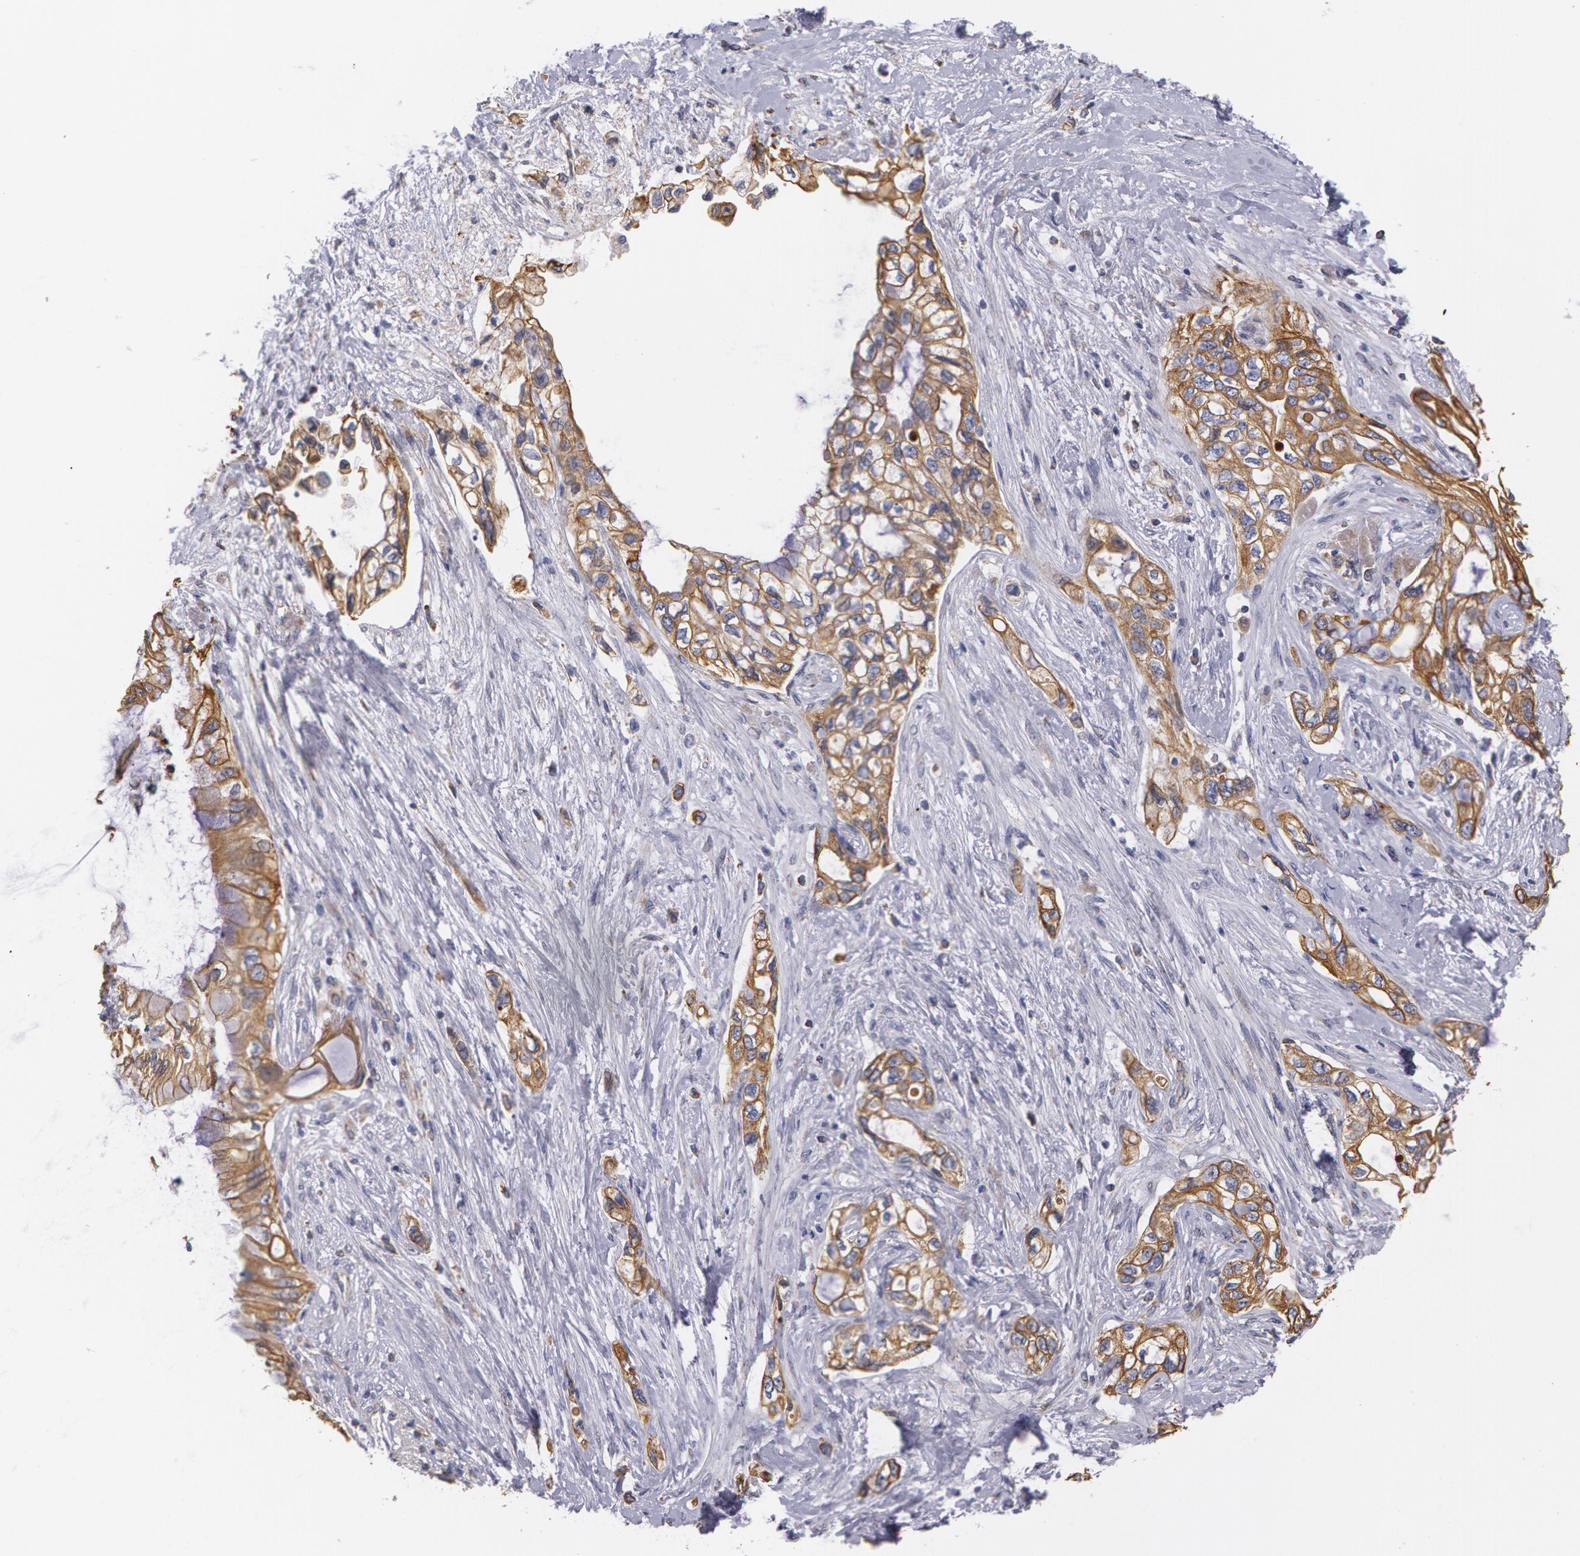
{"staining": {"intensity": "moderate", "quantity": ">75%", "location": "cytoplasmic/membranous"}, "tissue": "pancreatic cancer", "cell_type": "Tumor cells", "image_type": "cancer", "snomed": [{"axis": "morphology", "description": "Adenocarcinoma, NOS"}, {"axis": "topography", "description": "Pancreas"}], "caption": "Human pancreatic cancer (adenocarcinoma) stained with a brown dye demonstrates moderate cytoplasmic/membranous positive positivity in approximately >75% of tumor cells.", "gene": "KRT18", "patient": {"sex": "female", "age": 70}}